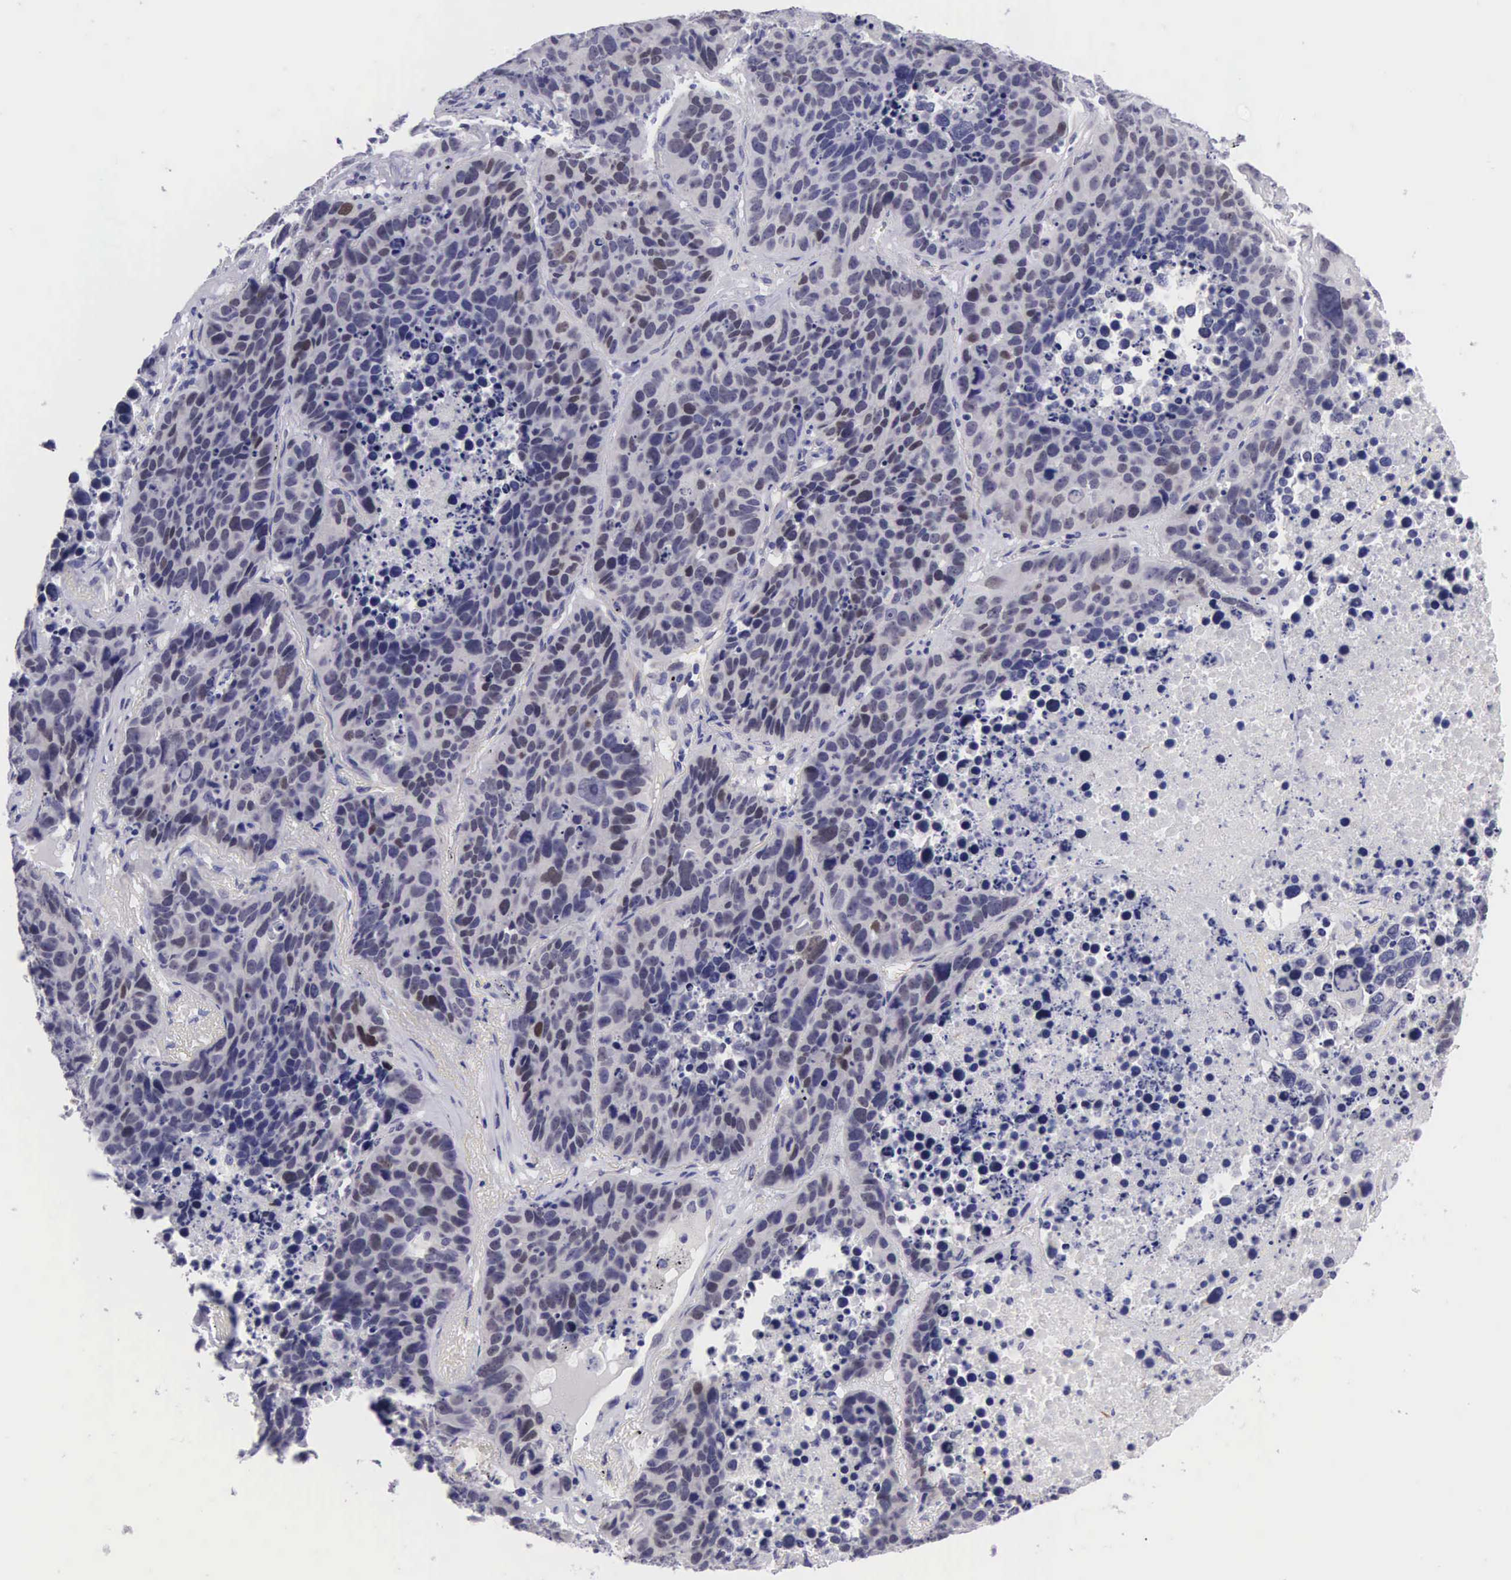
{"staining": {"intensity": "negative", "quantity": "none", "location": "none"}, "tissue": "lung cancer", "cell_type": "Tumor cells", "image_type": "cancer", "snomed": [{"axis": "morphology", "description": "Carcinoid, malignant, NOS"}, {"axis": "topography", "description": "Lung"}], "caption": "Lung cancer (carcinoid (malignant)) stained for a protein using IHC reveals no expression tumor cells.", "gene": "SOX11", "patient": {"sex": "male", "age": 60}}